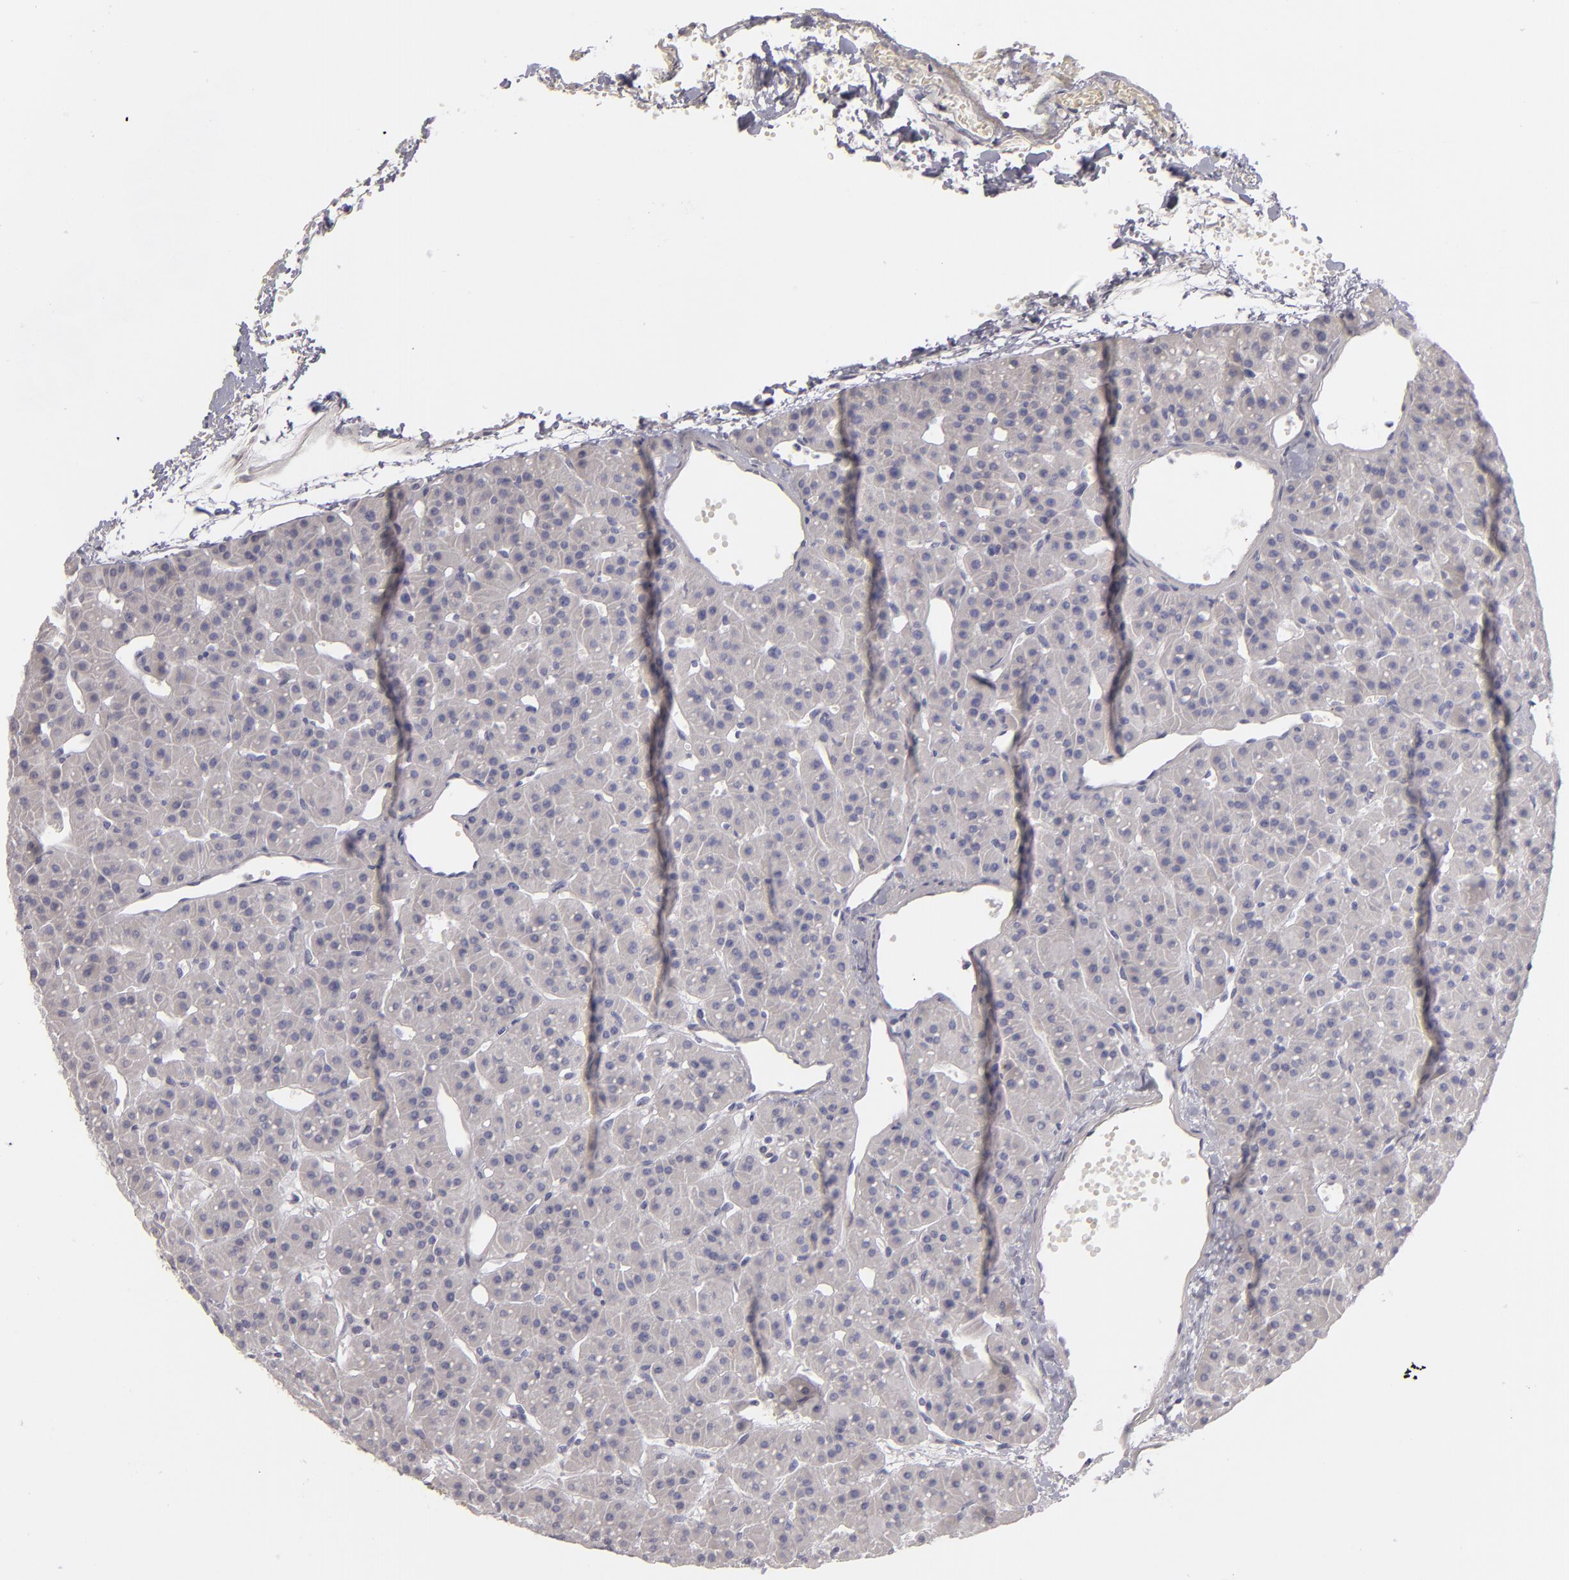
{"staining": {"intensity": "negative", "quantity": "none", "location": "none"}, "tissue": "parathyroid gland", "cell_type": "Glandular cells", "image_type": "normal", "snomed": [{"axis": "morphology", "description": "Normal tissue, NOS"}, {"axis": "topography", "description": "Parathyroid gland"}], "caption": "DAB immunohistochemical staining of unremarkable human parathyroid gland demonstrates no significant expression in glandular cells.", "gene": "ANPEP", "patient": {"sex": "female", "age": 76}}